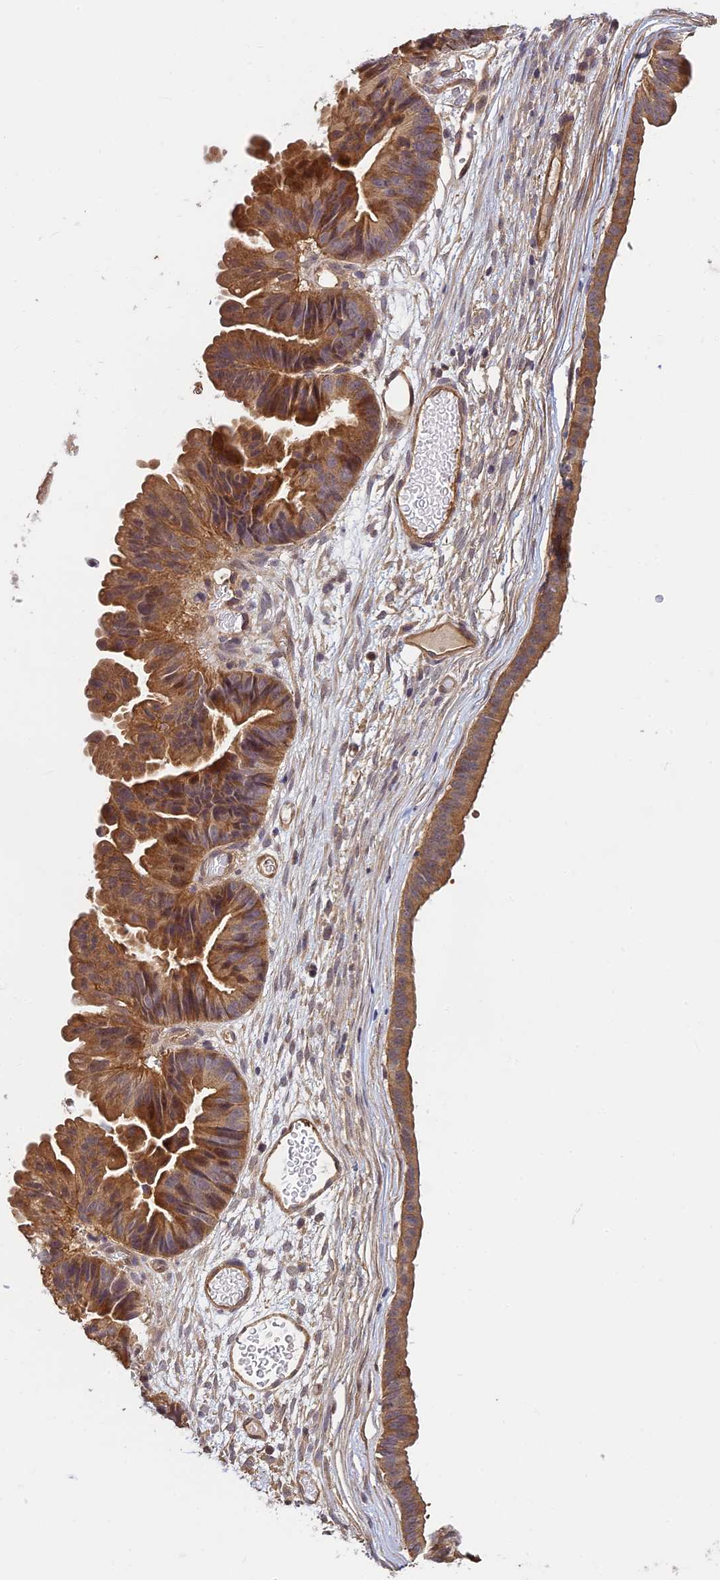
{"staining": {"intensity": "moderate", "quantity": ">75%", "location": "cytoplasmic/membranous"}, "tissue": "ovarian cancer", "cell_type": "Tumor cells", "image_type": "cancer", "snomed": [{"axis": "morphology", "description": "Cystadenocarcinoma, mucinous, NOS"}, {"axis": "topography", "description": "Ovary"}], "caption": "Ovarian cancer stained with DAB IHC displays medium levels of moderate cytoplasmic/membranous positivity in approximately >75% of tumor cells.", "gene": "PIKFYVE", "patient": {"sex": "female", "age": 61}}